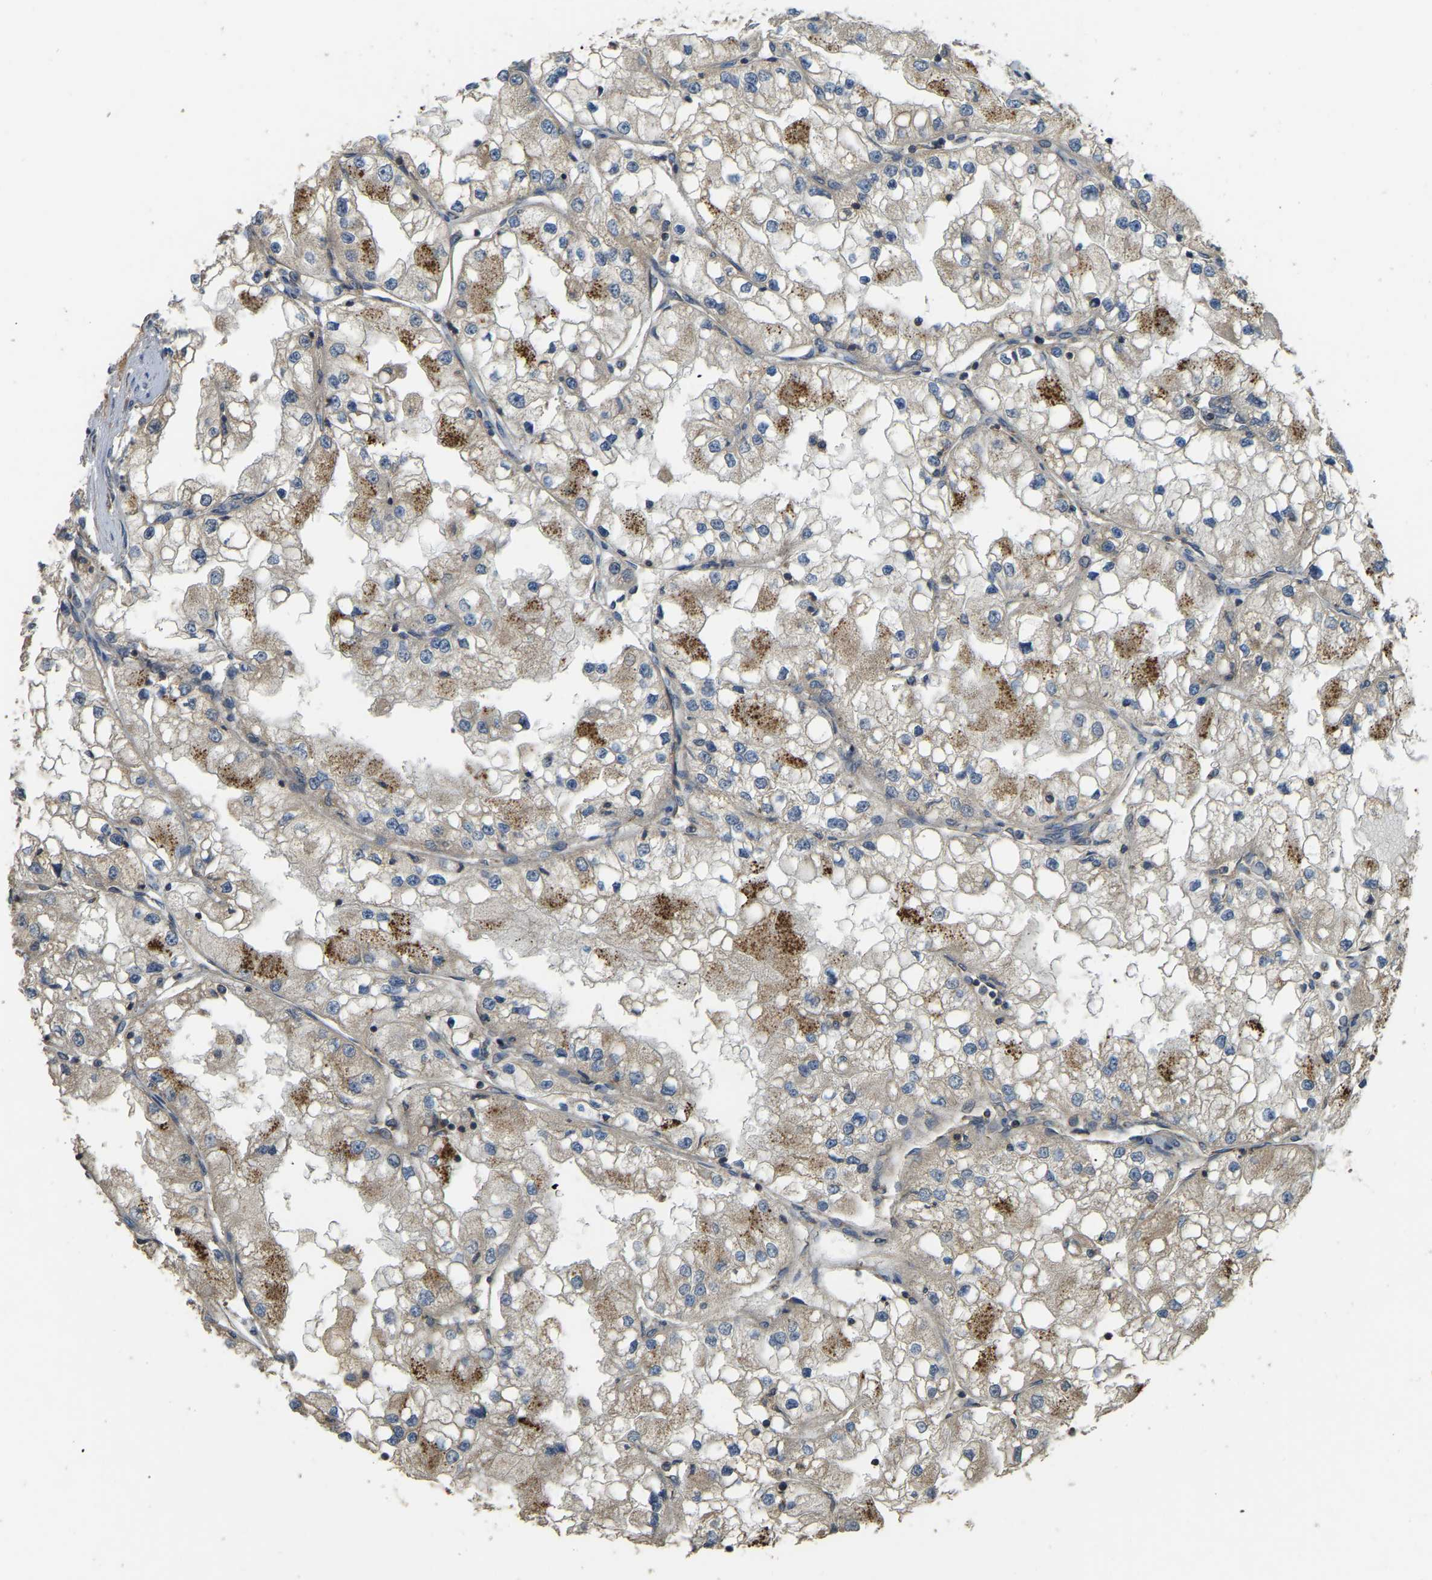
{"staining": {"intensity": "weak", "quantity": ">75%", "location": "cytoplasmic/membranous"}, "tissue": "renal cancer", "cell_type": "Tumor cells", "image_type": "cancer", "snomed": [{"axis": "morphology", "description": "Adenocarcinoma, NOS"}, {"axis": "topography", "description": "Kidney"}], "caption": "Immunohistochemistry (IHC) micrograph of human renal cancer (adenocarcinoma) stained for a protein (brown), which demonstrates low levels of weak cytoplasmic/membranous positivity in about >75% of tumor cells.", "gene": "GNG2", "patient": {"sex": "male", "age": 68}}